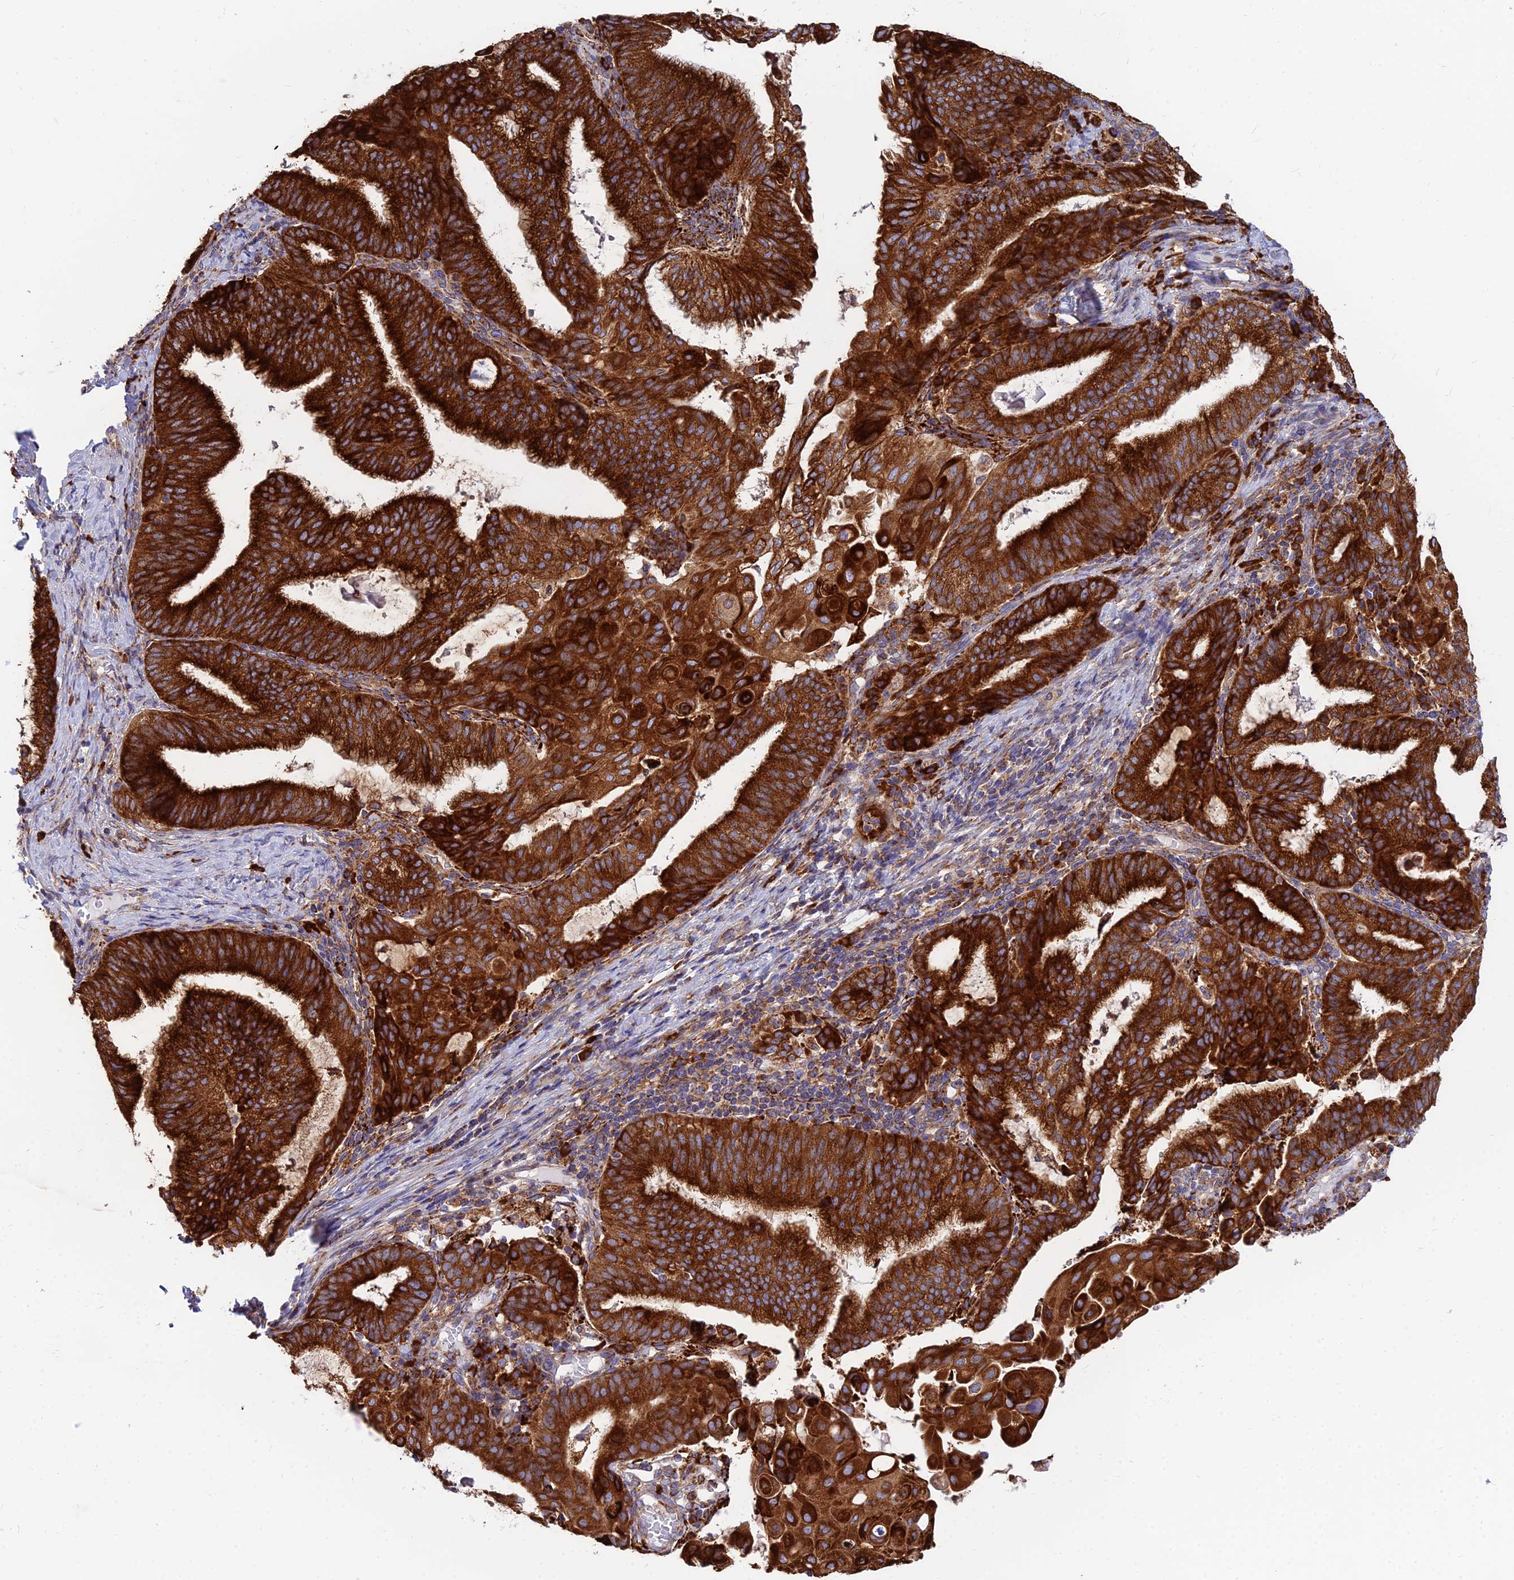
{"staining": {"intensity": "strong", "quantity": ">75%", "location": "cytoplasmic/membranous"}, "tissue": "endometrial cancer", "cell_type": "Tumor cells", "image_type": "cancer", "snomed": [{"axis": "morphology", "description": "Adenocarcinoma, NOS"}, {"axis": "topography", "description": "Endometrium"}], "caption": "This photomicrograph exhibits immunohistochemistry (IHC) staining of human adenocarcinoma (endometrial), with high strong cytoplasmic/membranous expression in about >75% of tumor cells.", "gene": "CCT6B", "patient": {"sex": "female", "age": 49}}